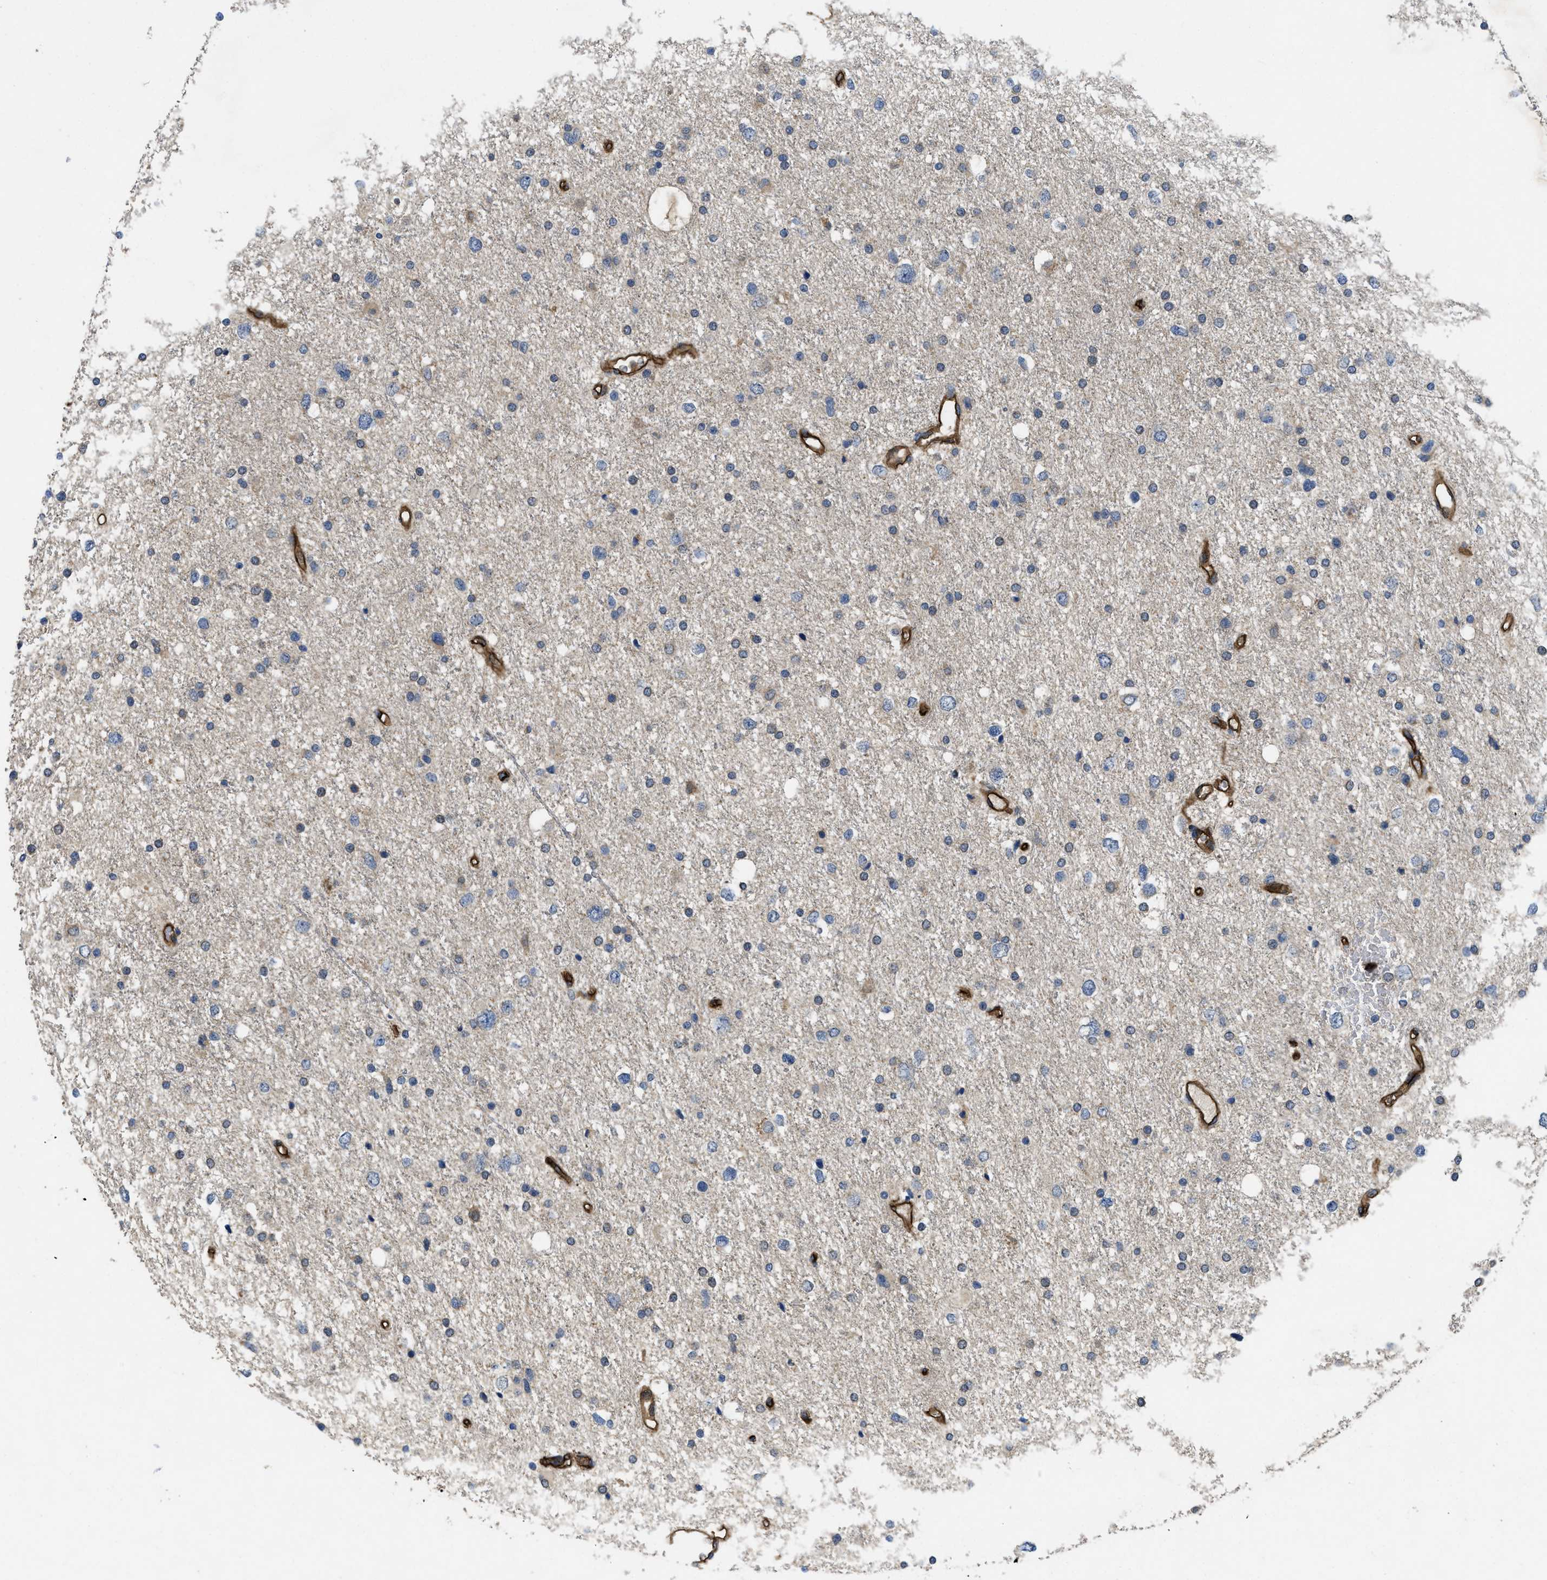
{"staining": {"intensity": "negative", "quantity": "none", "location": "none"}, "tissue": "glioma", "cell_type": "Tumor cells", "image_type": "cancer", "snomed": [{"axis": "morphology", "description": "Glioma, malignant, Low grade"}, {"axis": "topography", "description": "Brain"}], "caption": "High power microscopy image of an immunohistochemistry (IHC) histopathology image of malignant glioma (low-grade), revealing no significant positivity in tumor cells.", "gene": "HSPA12B", "patient": {"sex": "female", "age": 37}}